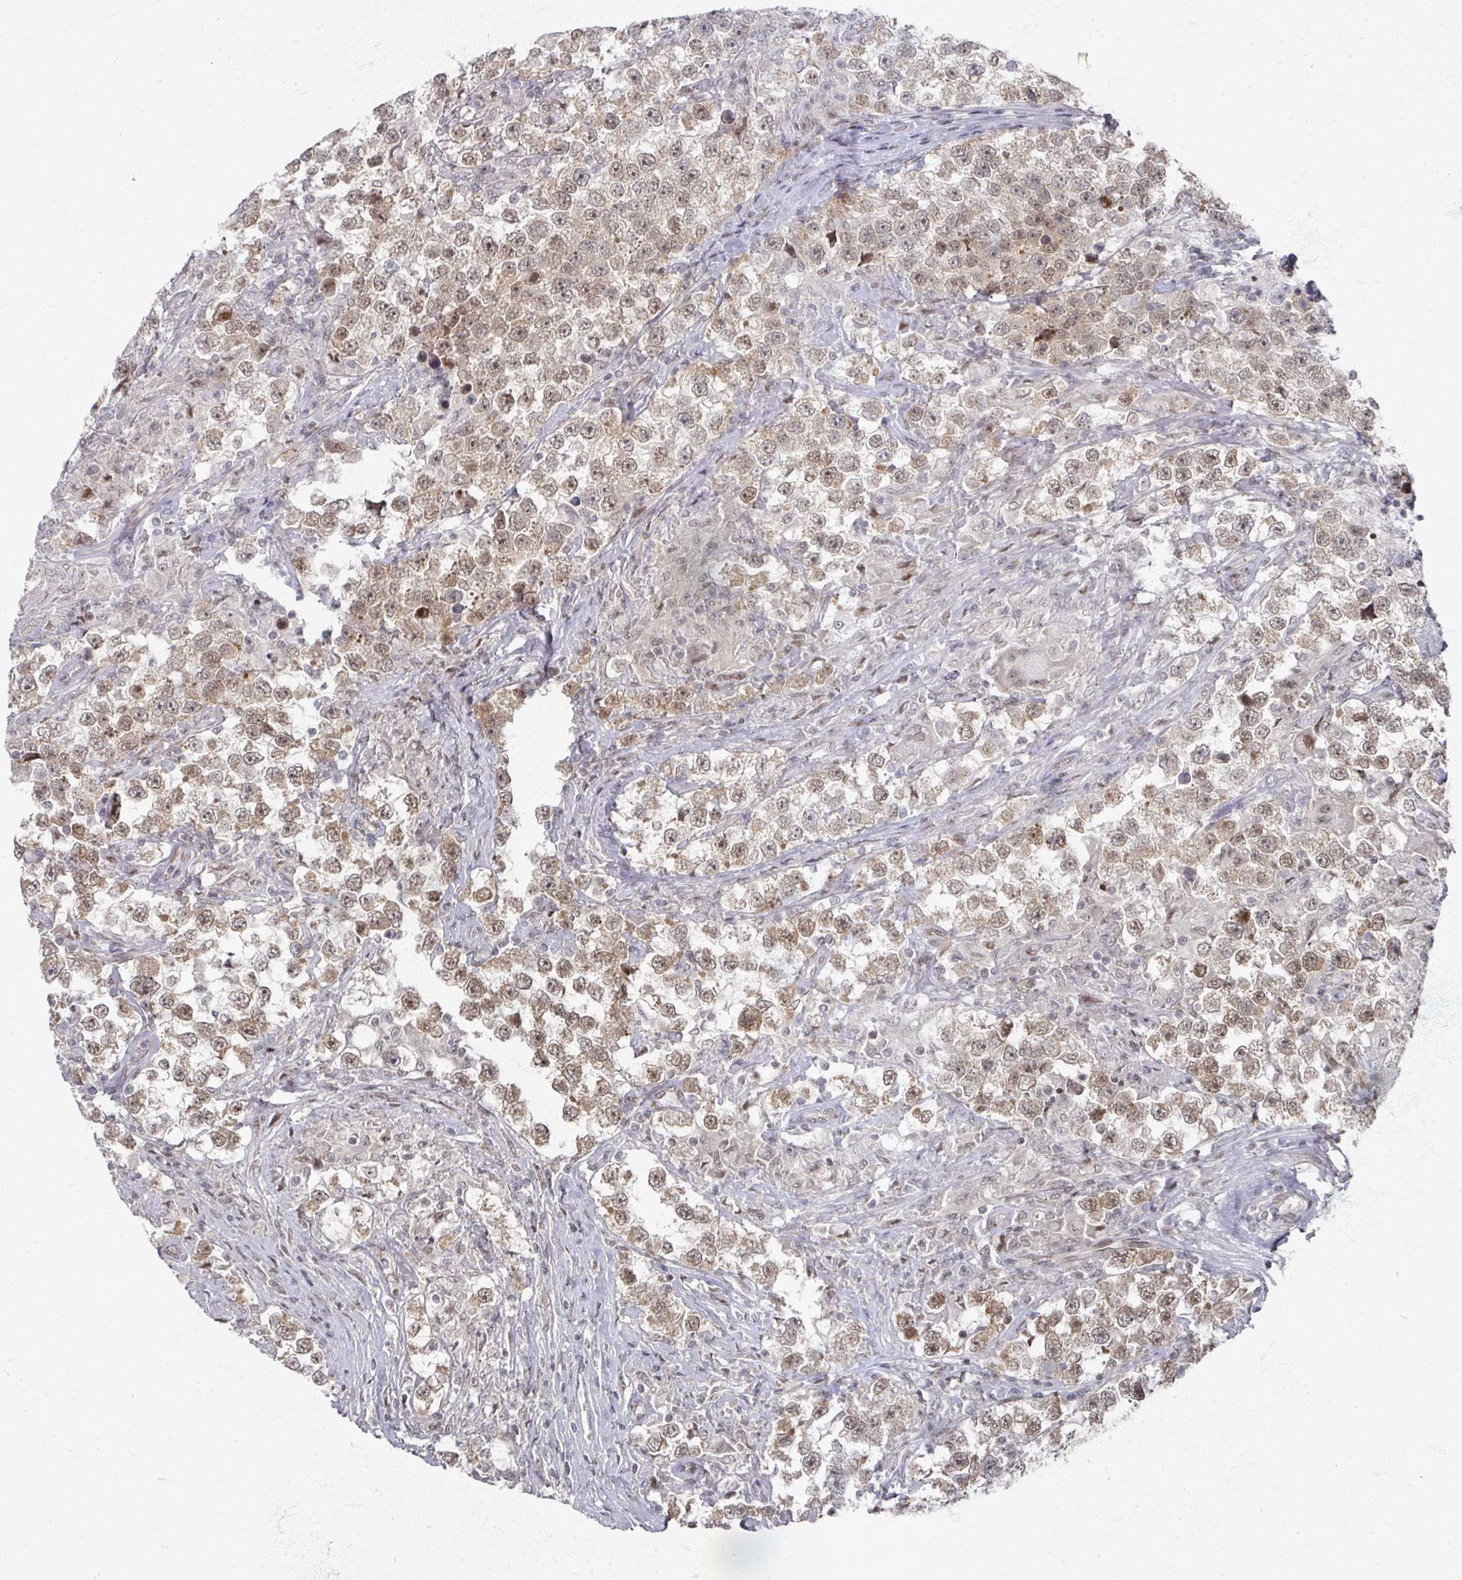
{"staining": {"intensity": "moderate", "quantity": ">75%", "location": "nuclear"}, "tissue": "testis cancer", "cell_type": "Tumor cells", "image_type": "cancer", "snomed": [{"axis": "morphology", "description": "Seminoma, NOS"}, {"axis": "topography", "description": "Testis"}], "caption": "This histopathology image shows seminoma (testis) stained with immunohistochemistry (IHC) to label a protein in brown. The nuclear of tumor cells show moderate positivity for the protein. Nuclei are counter-stained blue.", "gene": "PSKH1", "patient": {"sex": "male", "age": 46}}